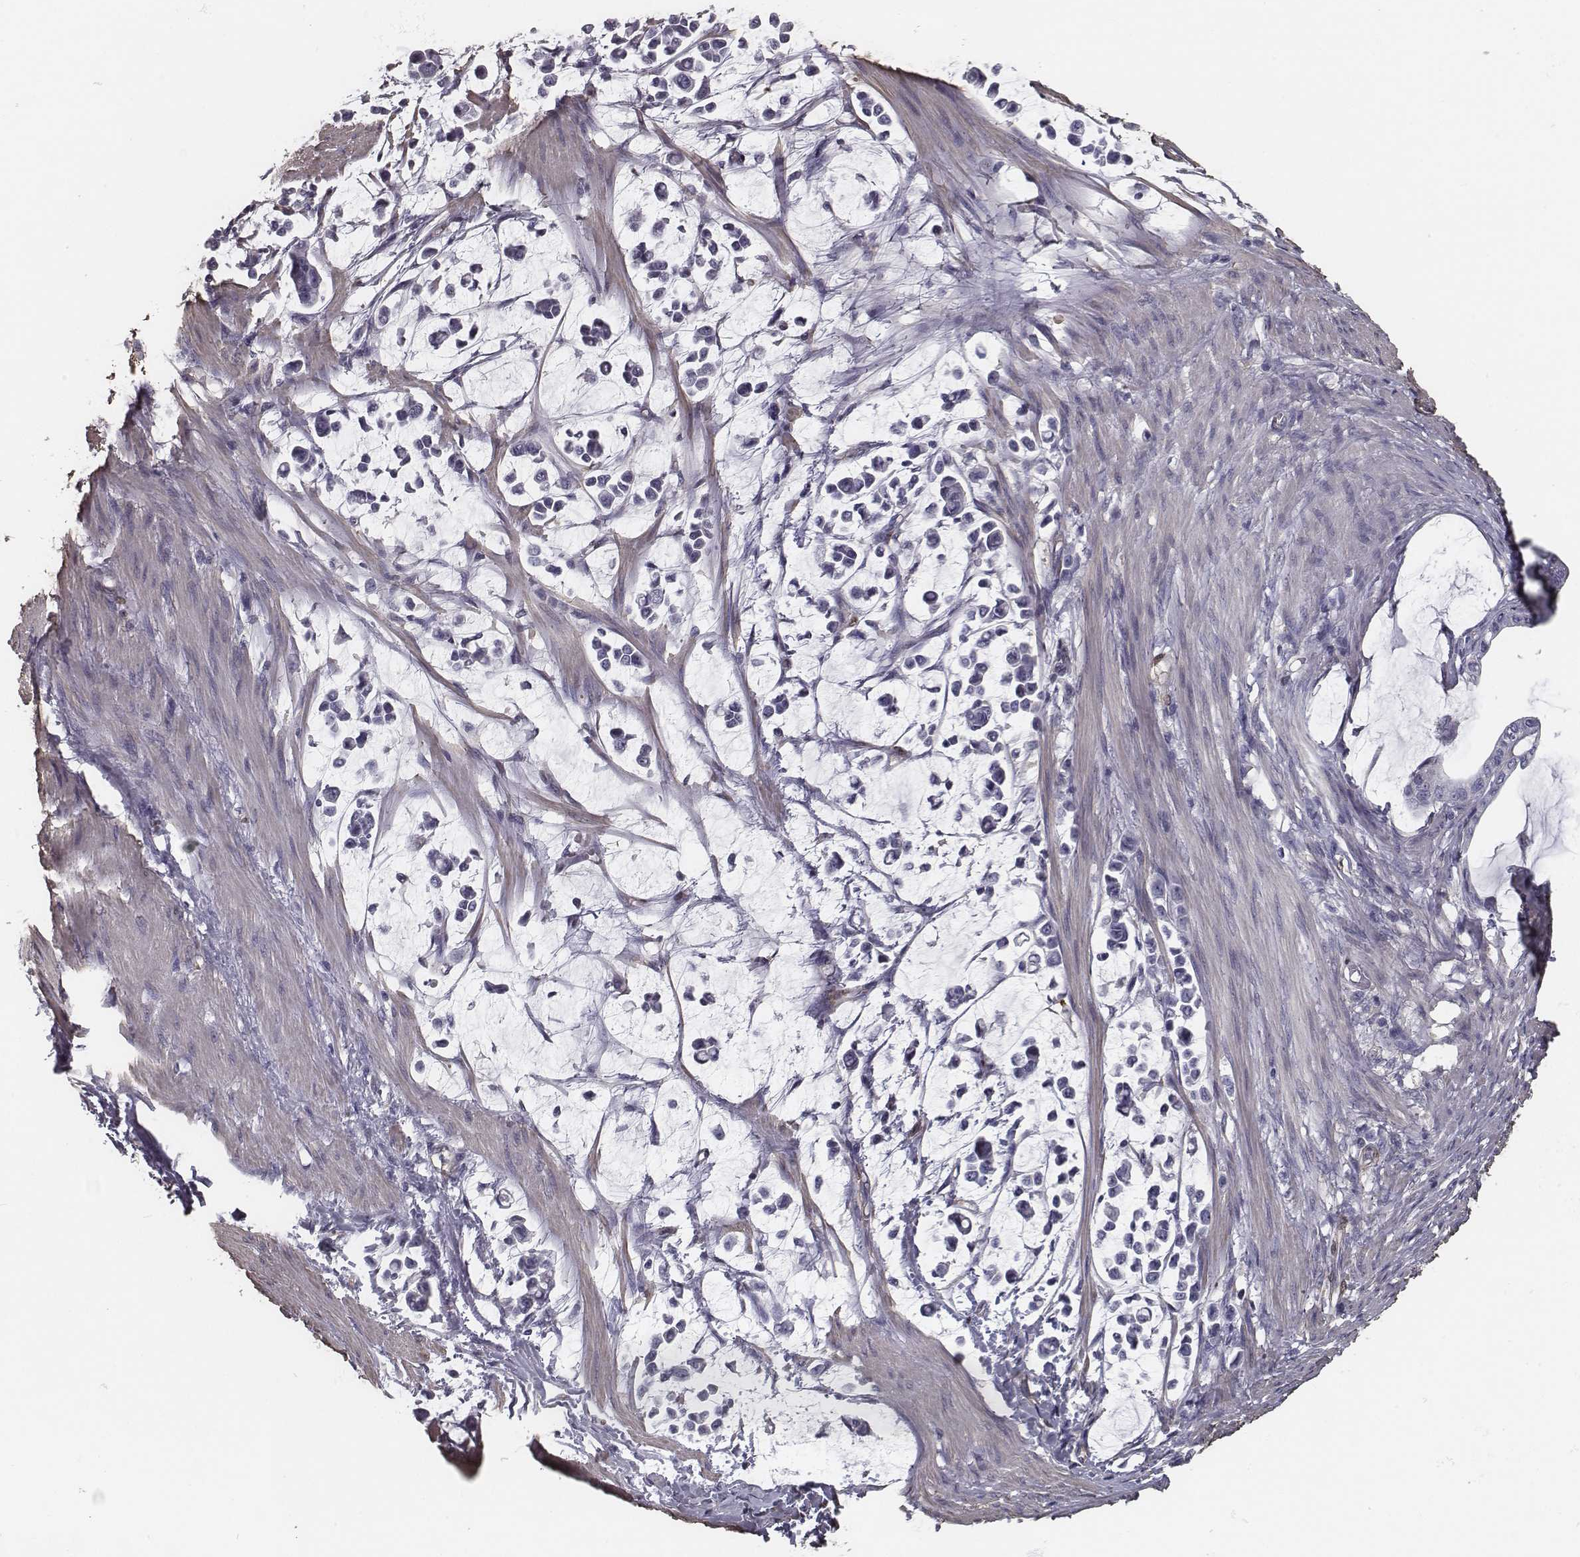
{"staining": {"intensity": "negative", "quantity": "none", "location": "none"}, "tissue": "stomach cancer", "cell_type": "Tumor cells", "image_type": "cancer", "snomed": [{"axis": "morphology", "description": "Adenocarcinoma, NOS"}, {"axis": "topography", "description": "Stomach"}], "caption": "A photomicrograph of human stomach cancer is negative for staining in tumor cells.", "gene": "ISYNA1", "patient": {"sex": "male", "age": 82}}